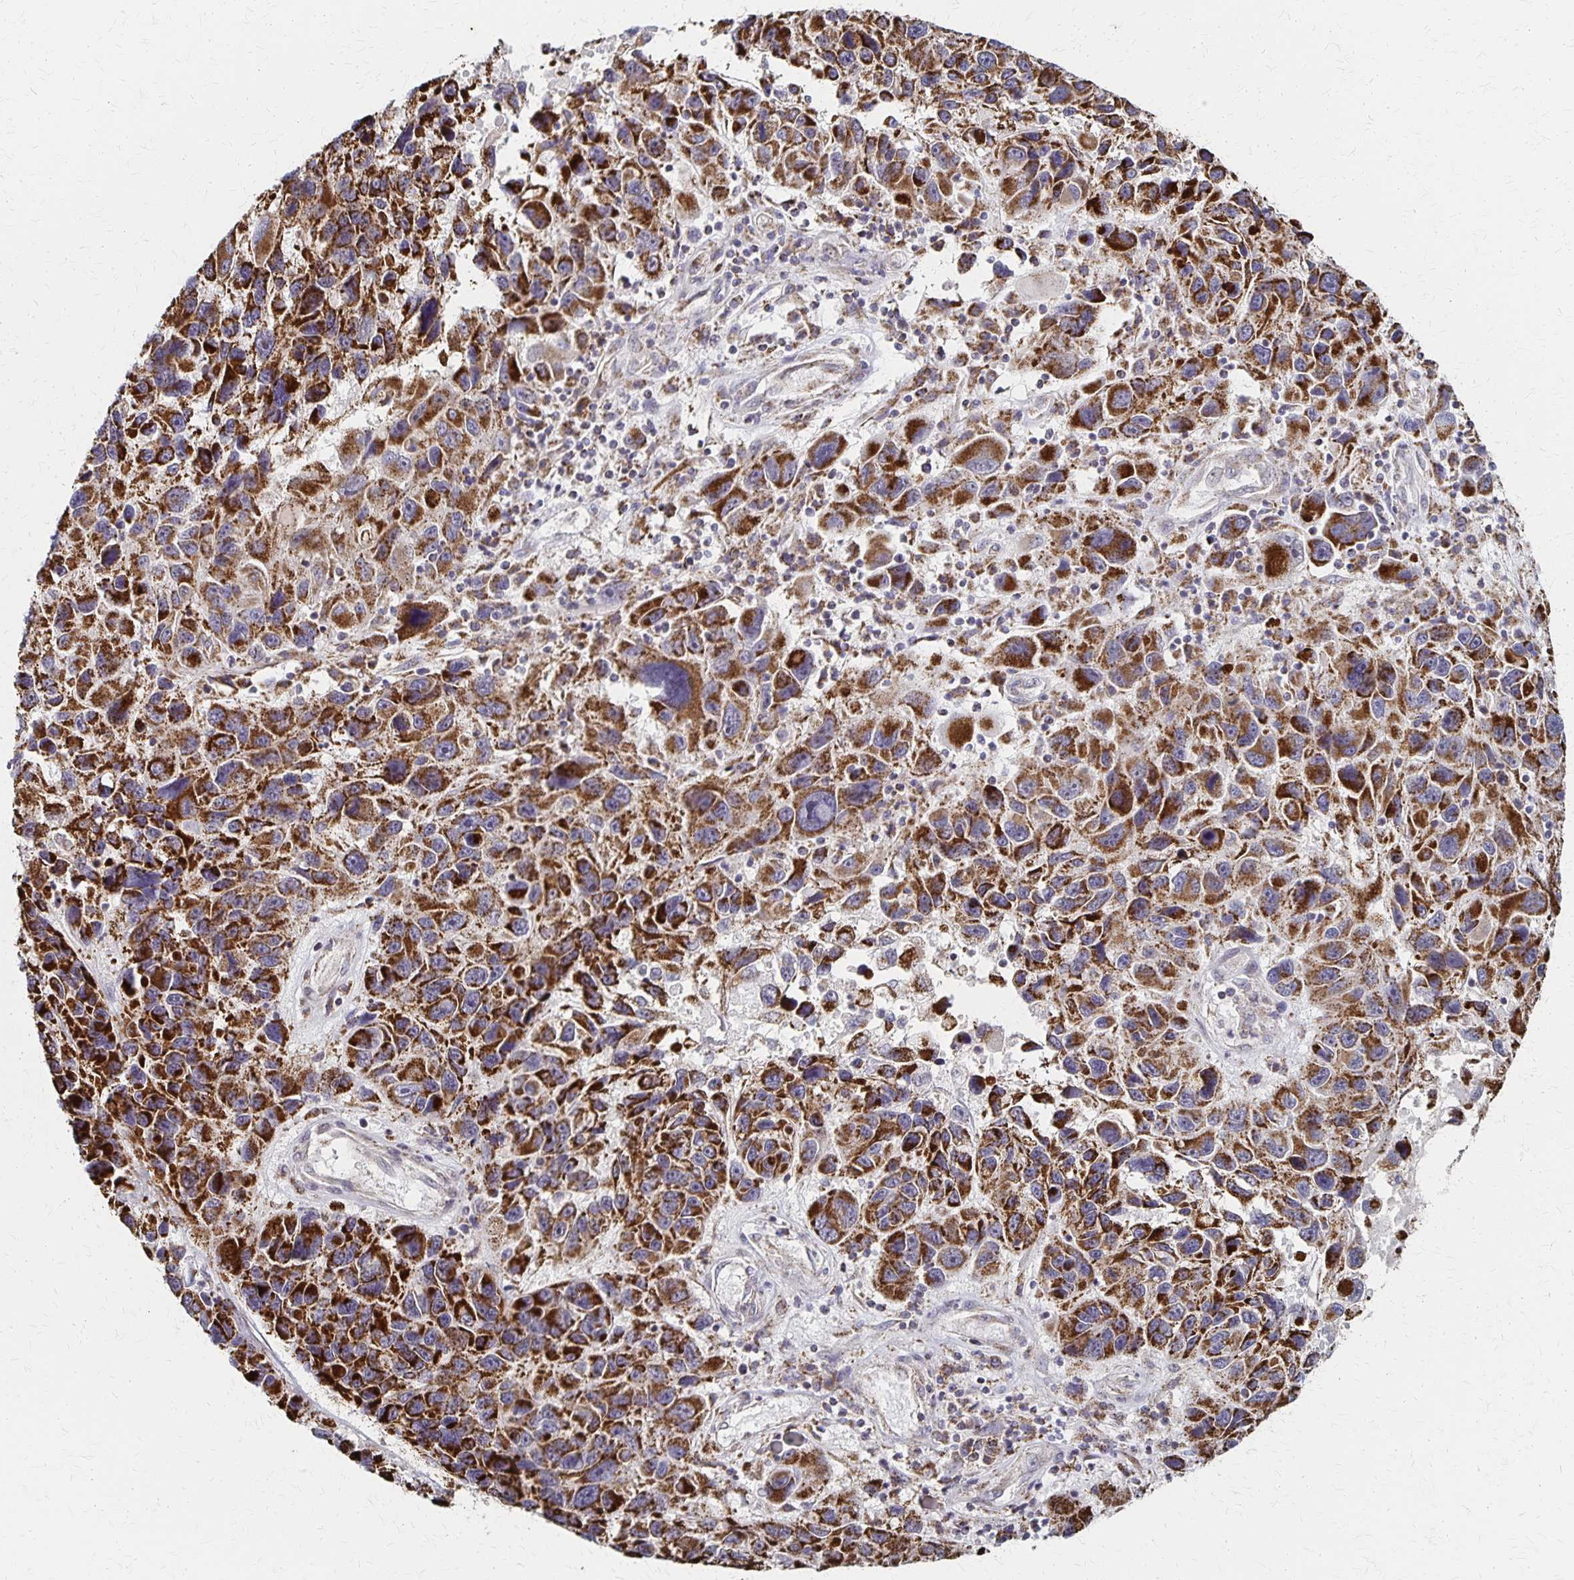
{"staining": {"intensity": "strong", "quantity": ">75%", "location": "cytoplasmic/membranous"}, "tissue": "melanoma", "cell_type": "Tumor cells", "image_type": "cancer", "snomed": [{"axis": "morphology", "description": "Malignant melanoma, NOS"}, {"axis": "topography", "description": "Skin"}], "caption": "The micrograph displays immunohistochemical staining of malignant melanoma. There is strong cytoplasmic/membranous positivity is seen in approximately >75% of tumor cells.", "gene": "DYRK4", "patient": {"sex": "male", "age": 53}}